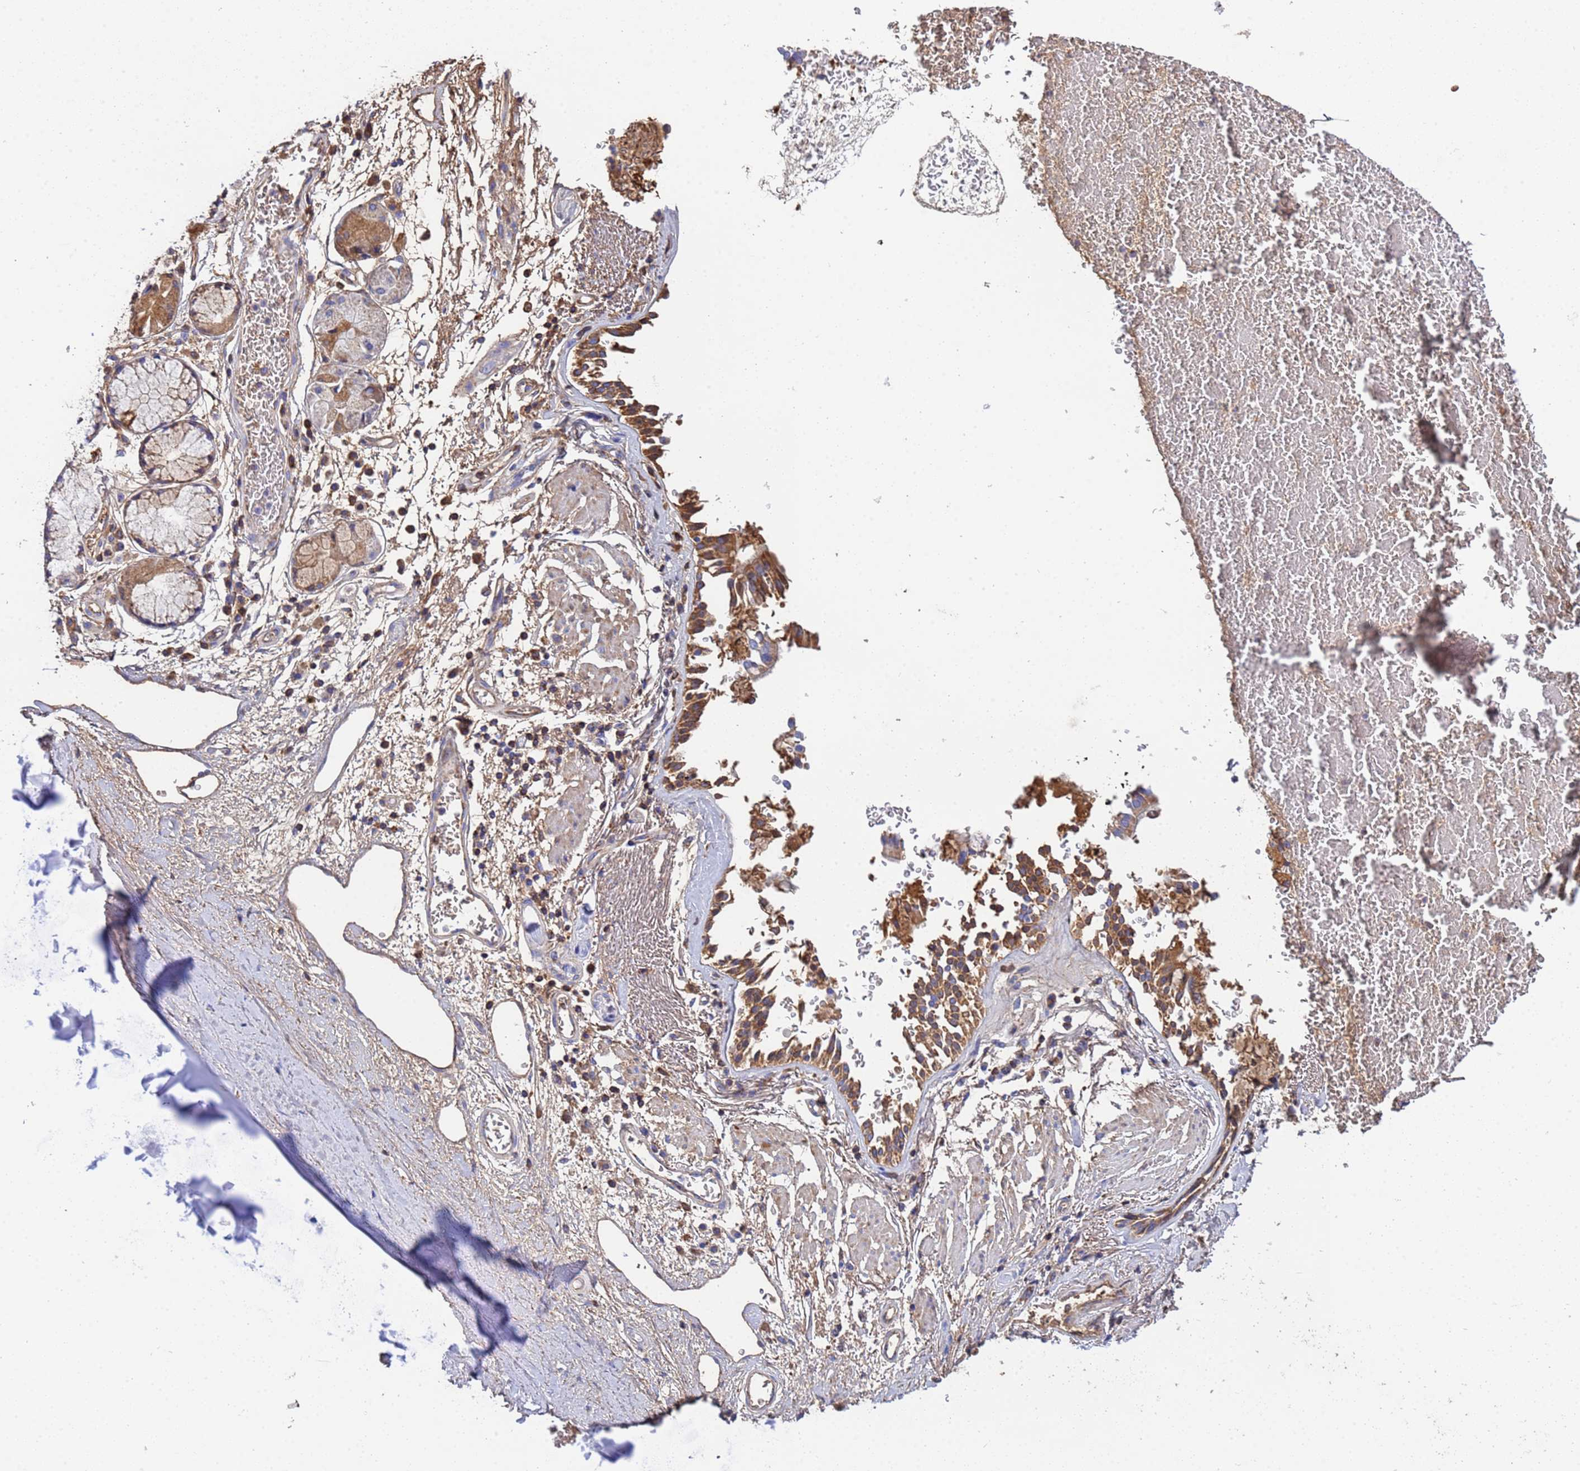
{"staining": {"intensity": "weak", "quantity": "25%-75%", "location": "cytoplasmic/membranous"}, "tissue": "adipose tissue", "cell_type": "Adipocytes", "image_type": "normal", "snomed": [{"axis": "morphology", "description": "Normal tissue, NOS"}, {"axis": "topography", "description": "Cartilage tissue"}], "caption": "Adipocytes demonstrate weak cytoplasmic/membranous positivity in about 25%-75% of cells in benign adipose tissue. (DAB (3,3'-diaminobenzidine) IHC with brightfield microscopy, high magnification).", "gene": "GLUD1", "patient": {"sex": "male", "age": 73}}